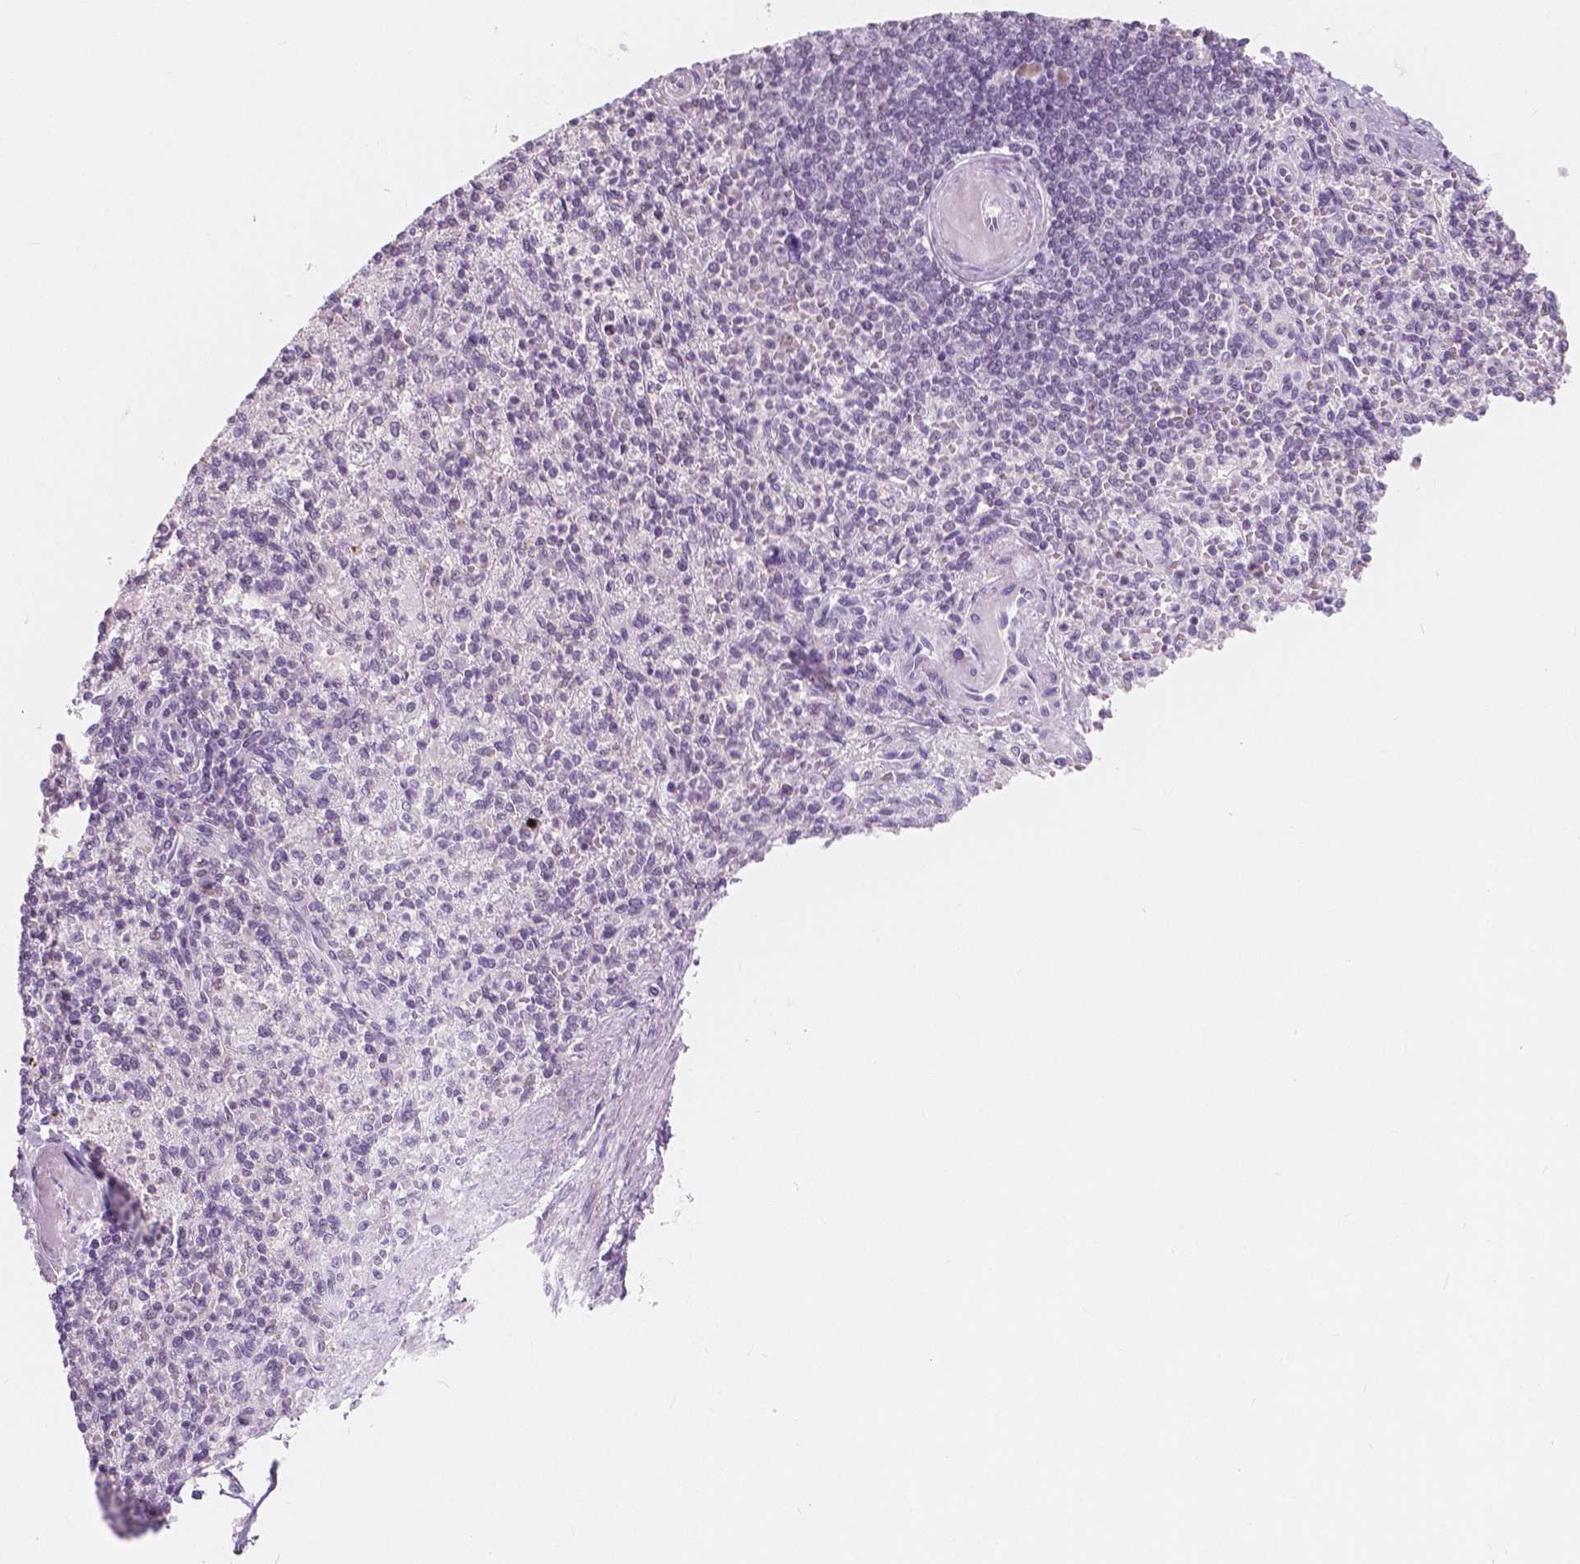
{"staining": {"intensity": "negative", "quantity": "none", "location": "none"}, "tissue": "spleen", "cell_type": "Cells in red pulp", "image_type": "normal", "snomed": [{"axis": "morphology", "description": "Normal tissue, NOS"}, {"axis": "topography", "description": "Spleen"}], "caption": "Spleen was stained to show a protein in brown. There is no significant expression in cells in red pulp. (Brightfield microscopy of DAB immunohistochemistry at high magnification).", "gene": "NOLC1", "patient": {"sex": "female", "age": 74}}